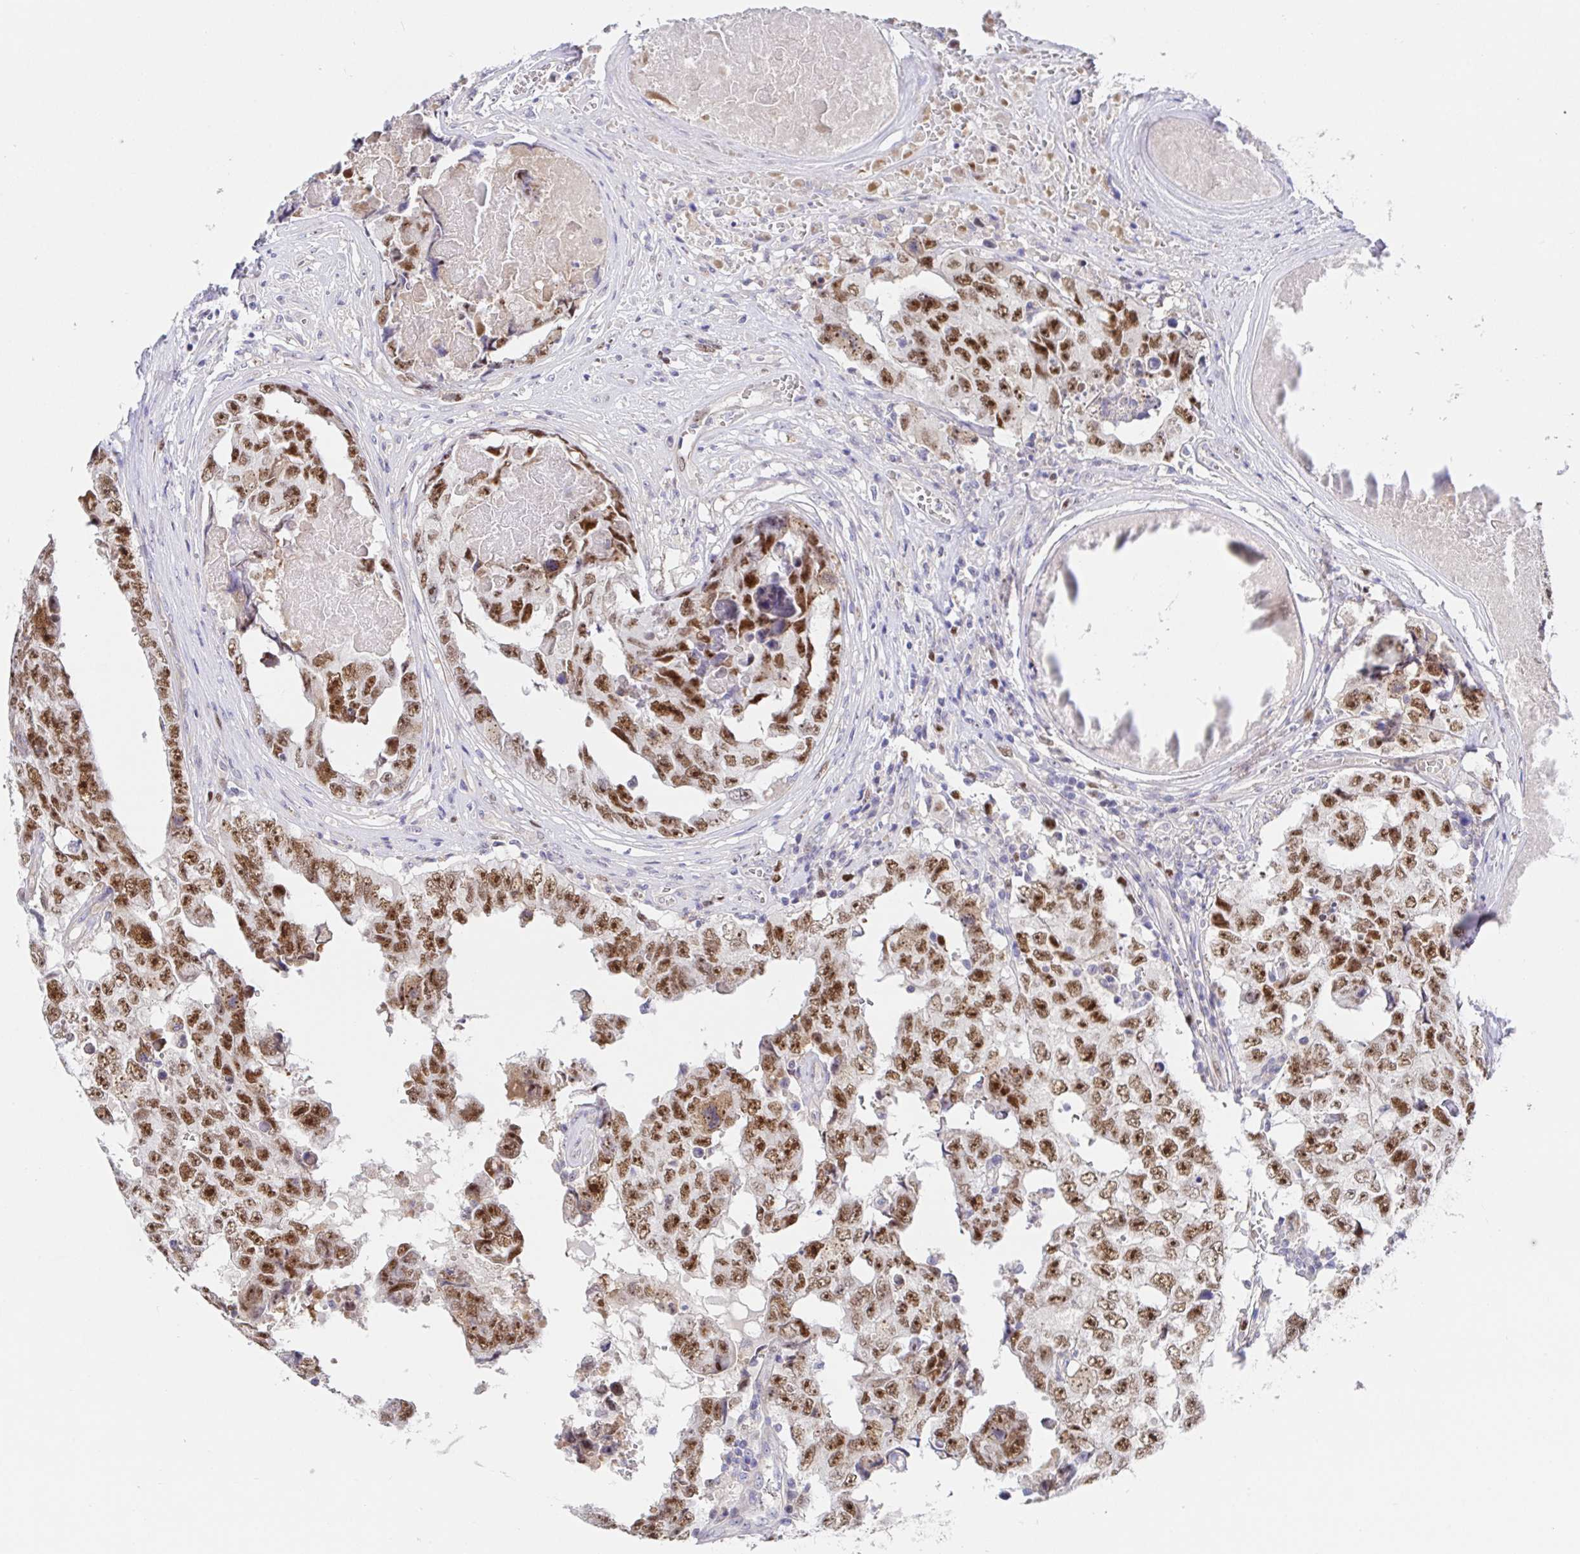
{"staining": {"intensity": "moderate", "quantity": ">75%", "location": "nuclear"}, "tissue": "testis cancer", "cell_type": "Tumor cells", "image_type": "cancer", "snomed": [{"axis": "morphology", "description": "Normal tissue, NOS"}, {"axis": "morphology", "description": "Carcinoma, Embryonal, NOS"}, {"axis": "topography", "description": "Testis"}, {"axis": "topography", "description": "Epididymis"}], "caption": "Testis cancer stained with DAB immunohistochemistry displays medium levels of moderate nuclear staining in about >75% of tumor cells.", "gene": "TIMELESS", "patient": {"sex": "male", "age": 25}}